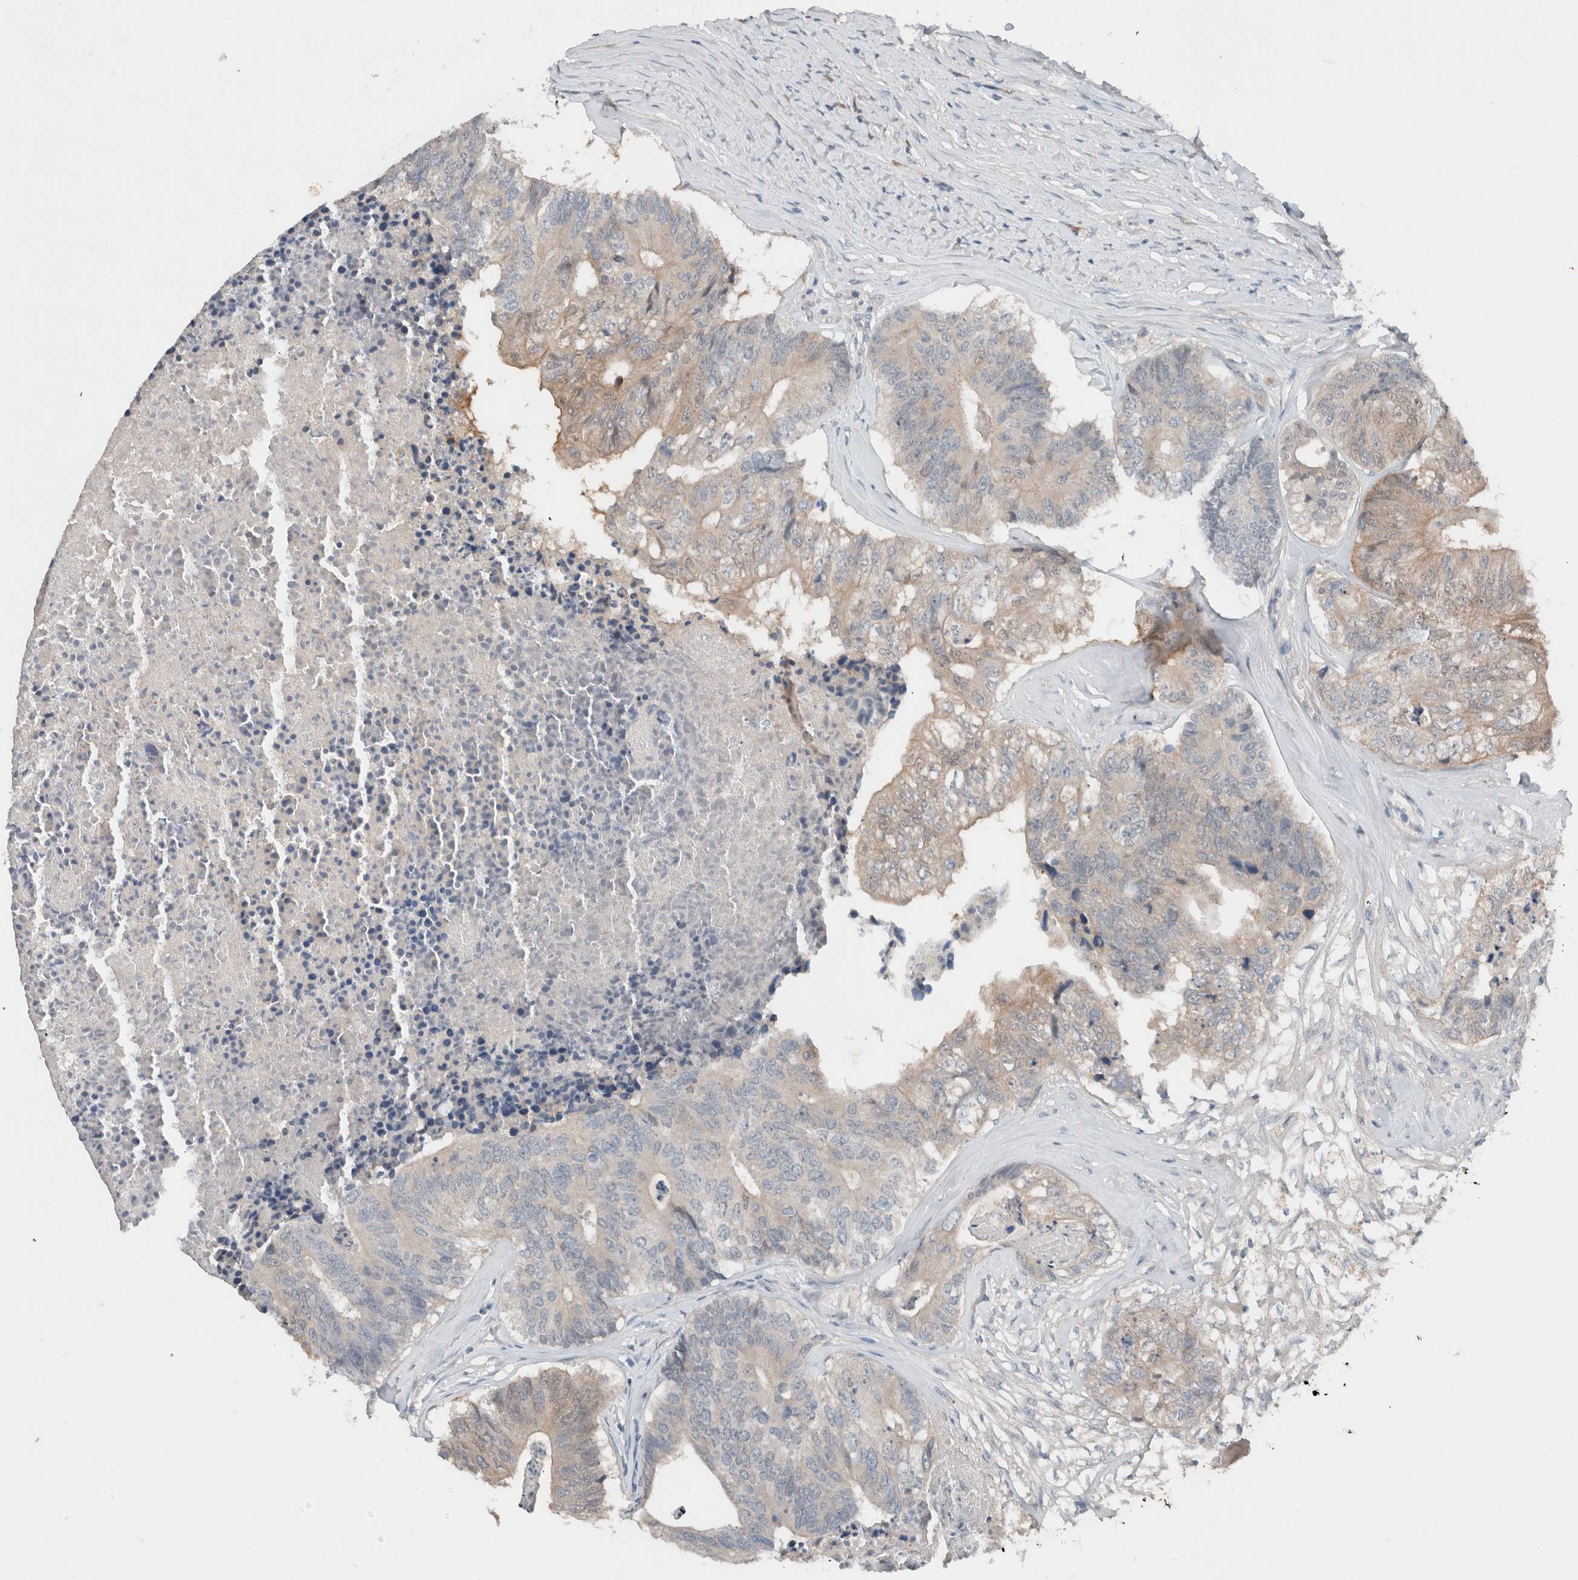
{"staining": {"intensity": "weak", "quantity": "<25%", "location": "cytoplasmic/membranous"}, "tissue": "colorectal cancer", "cell_type": "Tumor cells", "image_type": "cancer", "snomed": [{"axis": "morphology", "description": "Adenocarcinoma, NOS"}, {"axis": "topography", "description": "Colon"}], "caption": "A histopathology image of colorectal cancer stained for a protein reveals no brown staining in tumor cells. (Brightfield microscopy of DAB (3,3'-diaminobenzidine) IHC at high magnification).", "gene": "UGCG", "patient": {"sex": "female", "age": 67}}